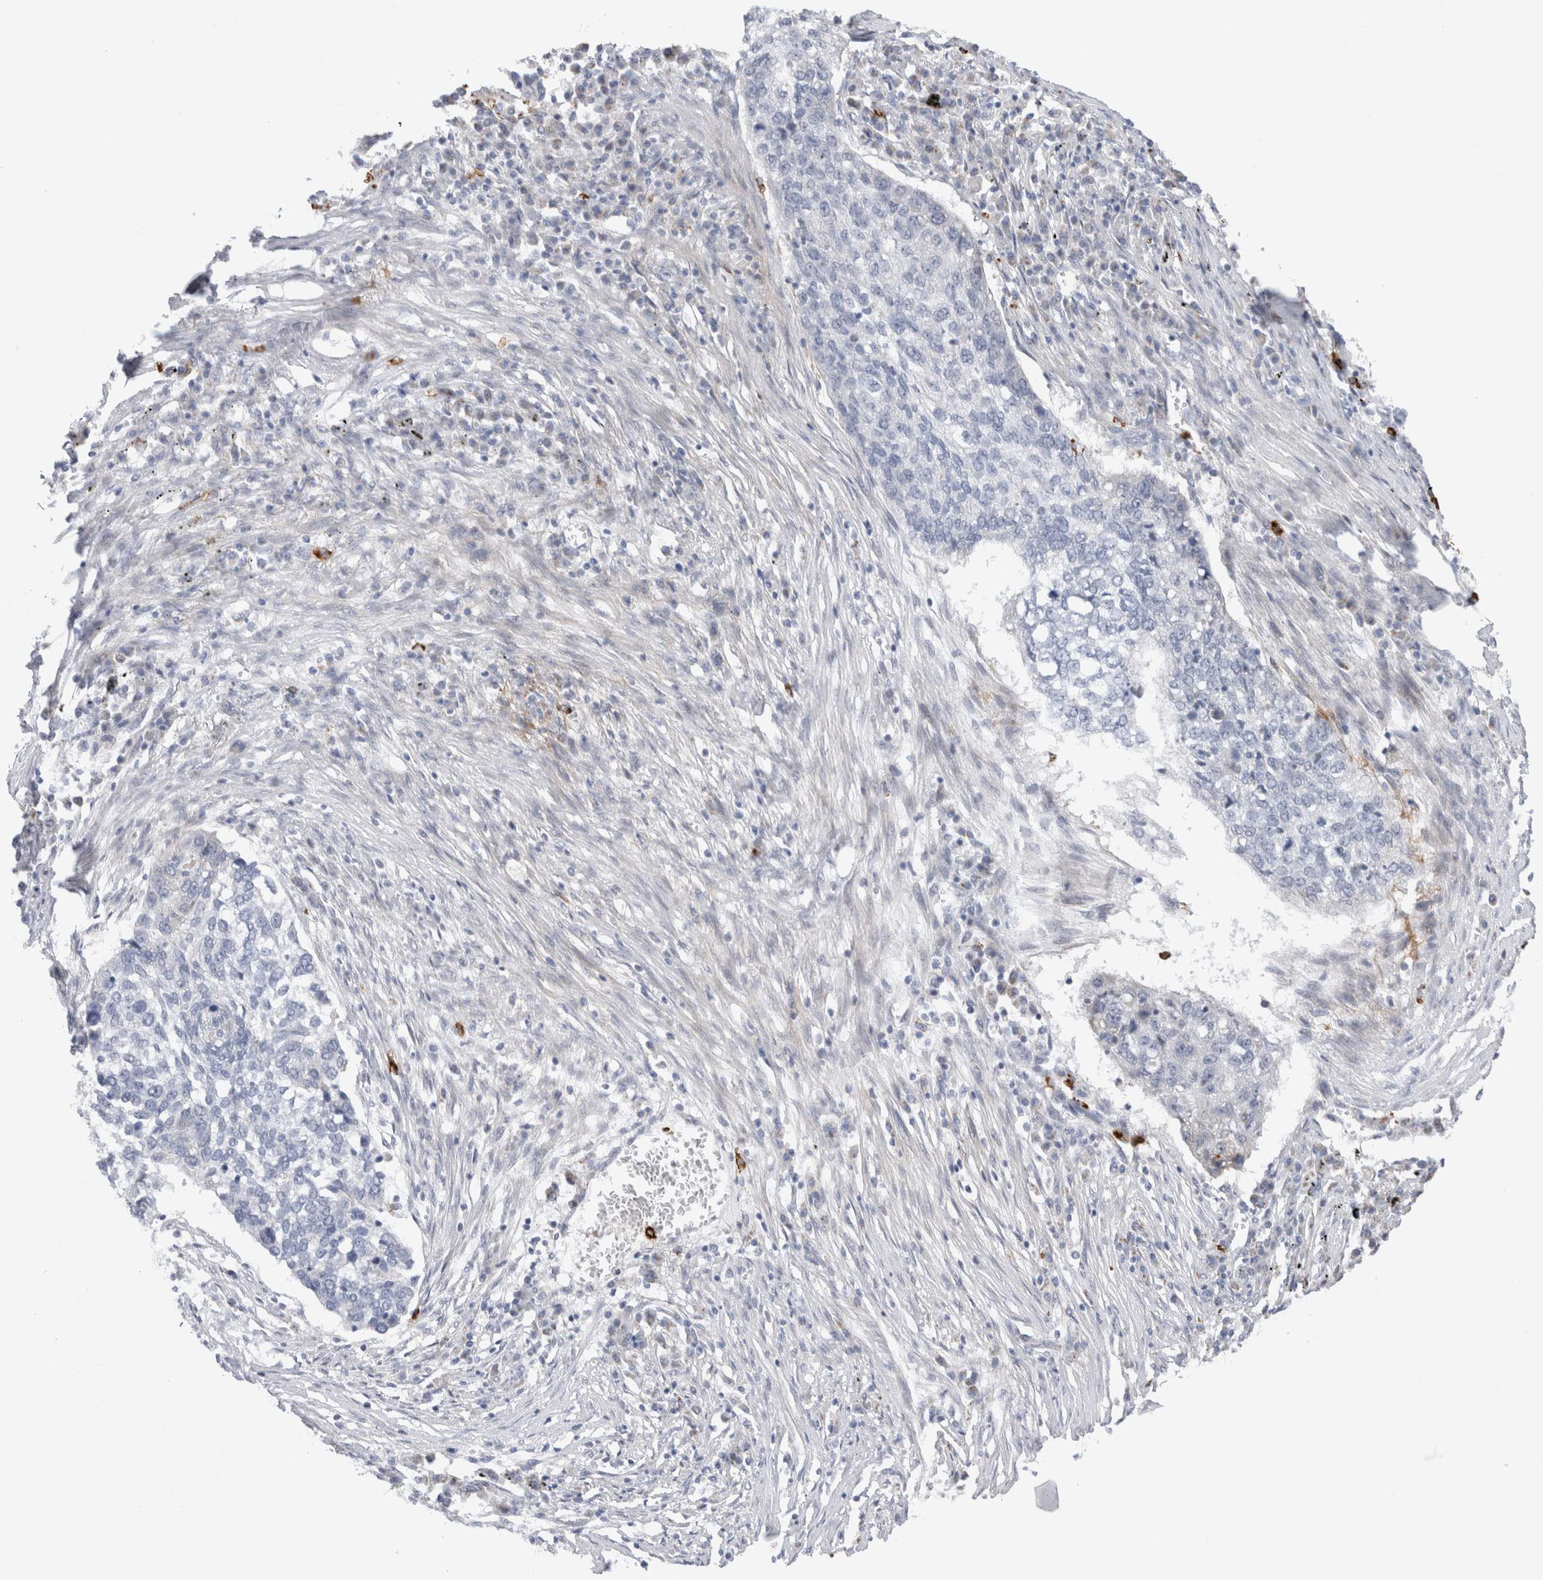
{"staining": {"intensity": "negative", "quantity": "none", "location": "none"}, "tissue": "lung cancer", "cell_type": "Tumor cells", "image_type": "cancer", "snomed": [{"axis": "morphology", "description": "Squamous cell carcinoma, NOS"}, {"axis": "topography", "description": "Lung"}], "caption": "The immunohistochemistry photomicrograph has no significant staining in tumor cells of lung cancer tissue.", "gene": "GSDMB", "patient": {"sex": "female", "age": 63}}